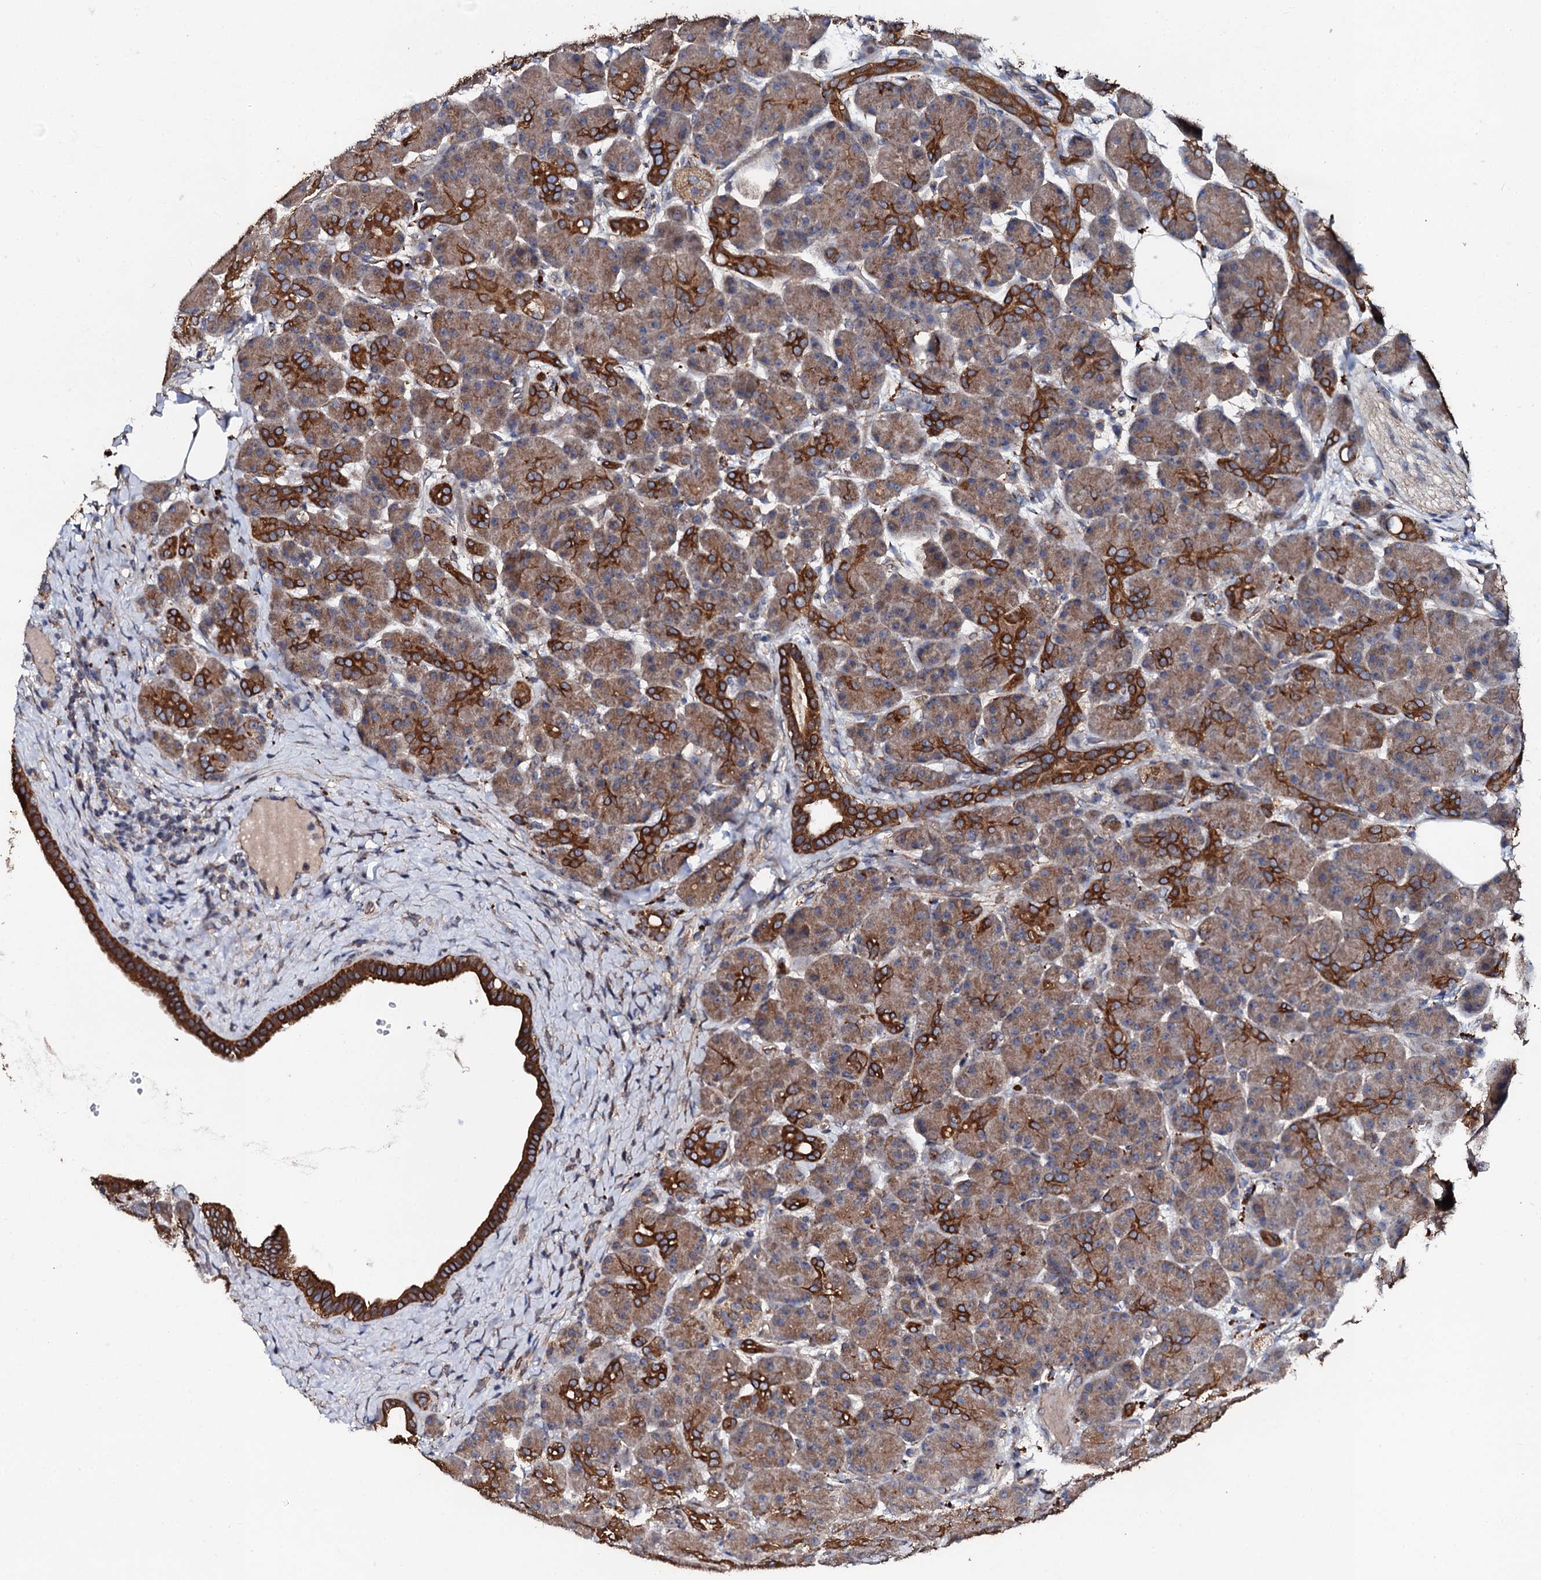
{"staining": {"intensity": "strong", "quantity": "25%-75%", "location": "cytoplasmic/membranous"}, "tissue": "pancreas", "cell_type": "Exocrine glandular cells", "image_type": "normal", "snomed": [{"axis": "morphology", "description": "Normal tissue, NOS"}, {"axis": "topography", "description": "Pancreas"}], "caption": "DAB (3,3'-diaminobenzidine) immunohistochemical staining of benign human pancreas displays strong cytoplasmic/membranous protein staining in approximately 25%-75% of exocrine glandular cells.", "gene": "GLCE", "patient": {"sex": "male", "age": 63}}